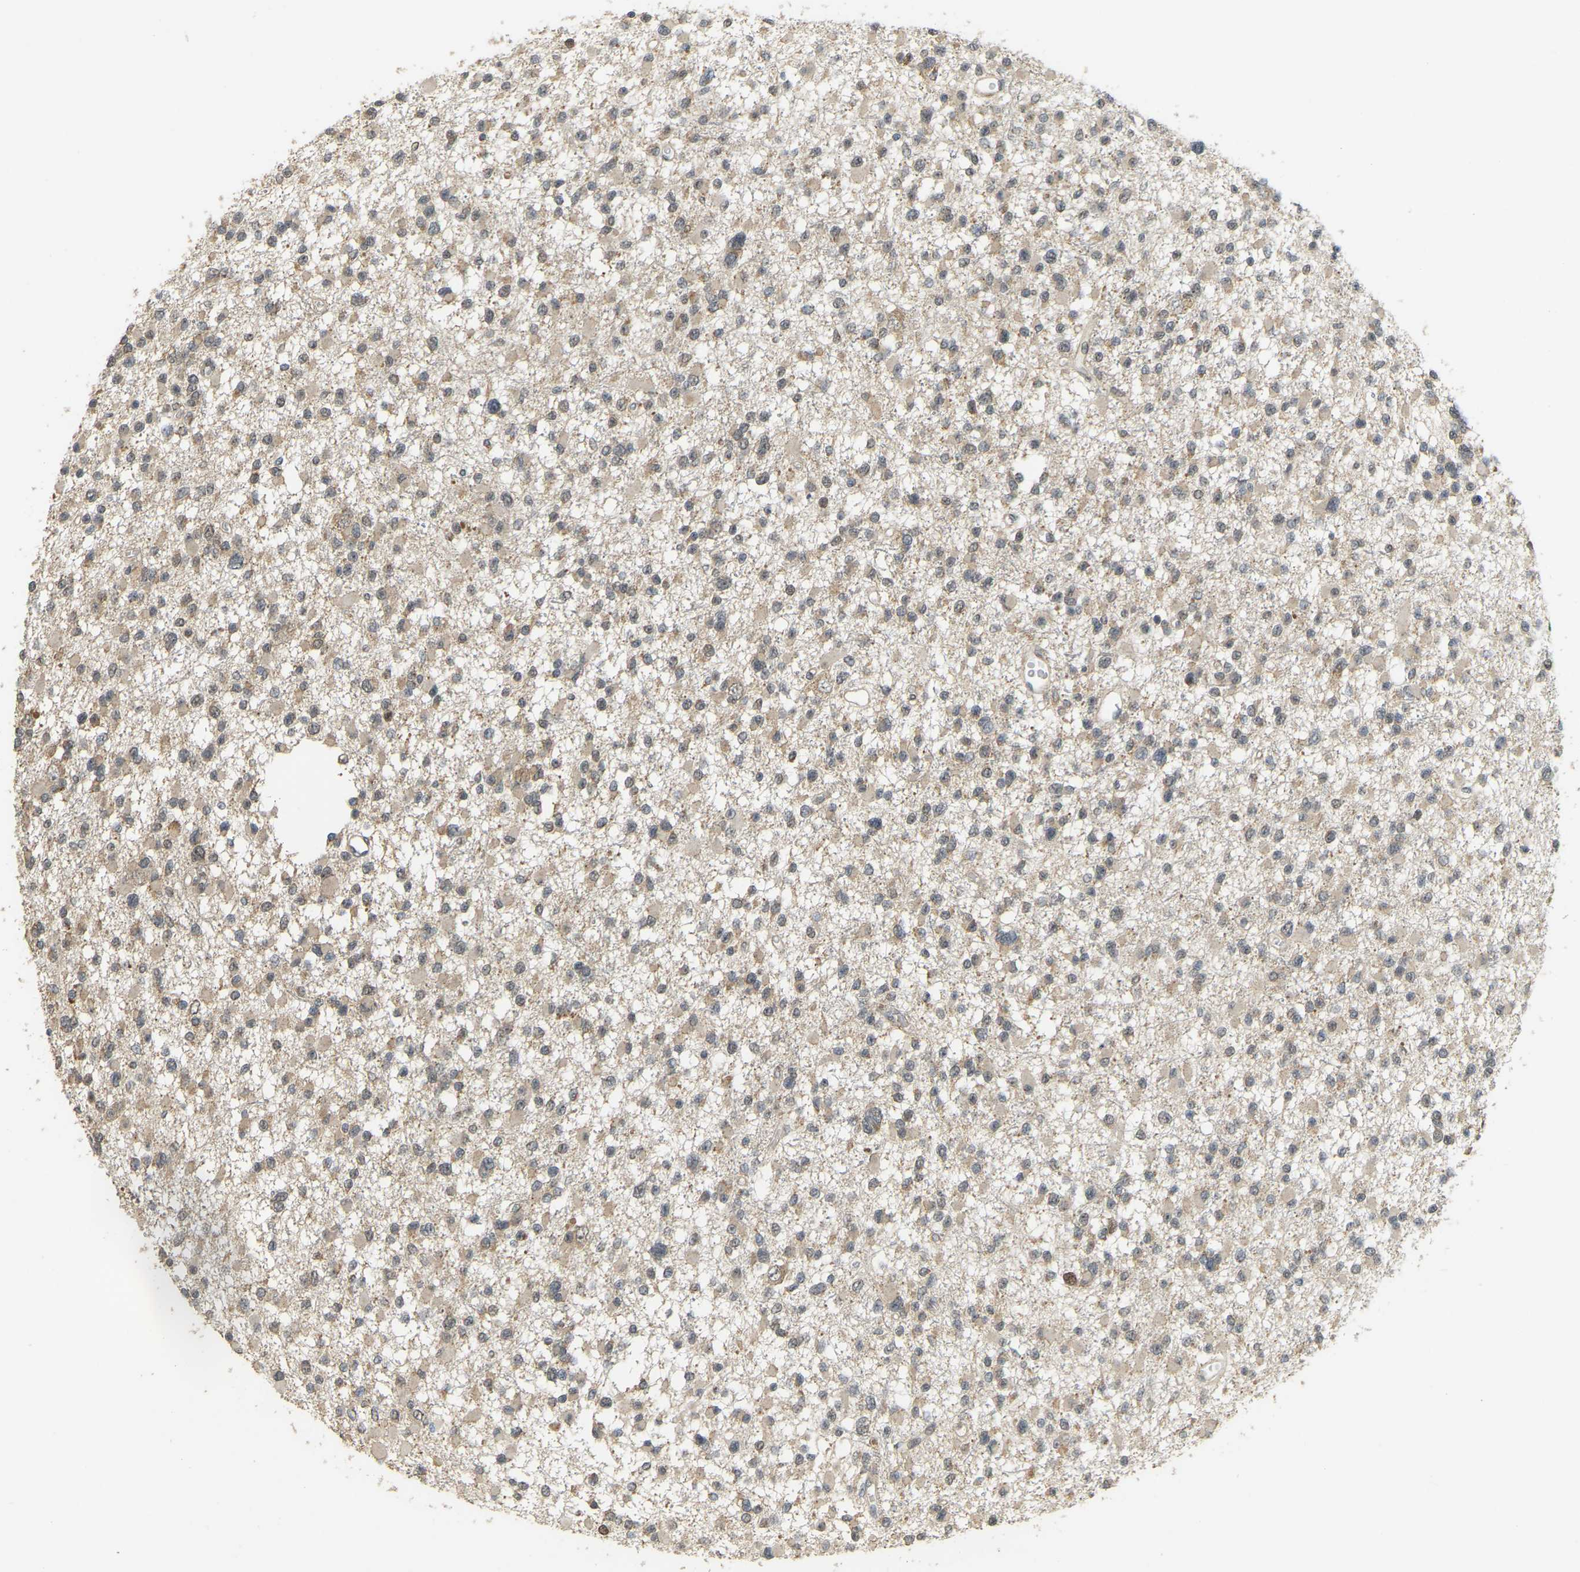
{"staining": {"intensity": "weak", "quantity": ">75%", "location": "cytoplasmic/membranous,nuclear"}, "tissue": "glioma", "cell_type": "Tumor cells", "image_type": "cancer", "snomed": [{"axis": "morphology", "description": "Glioma, malignant, Low grade"}, {"axis": "topography", "description": "Brain"}], "caption": "Protein positivity by immunohistochemistry displays weak cytoplasmic/membranous and nuclear positivity in approximately >75% of tumor cells in malignant low-grade glioma.", "gene": "BRF2", "patient": {"sex": "female", "age": 22}}